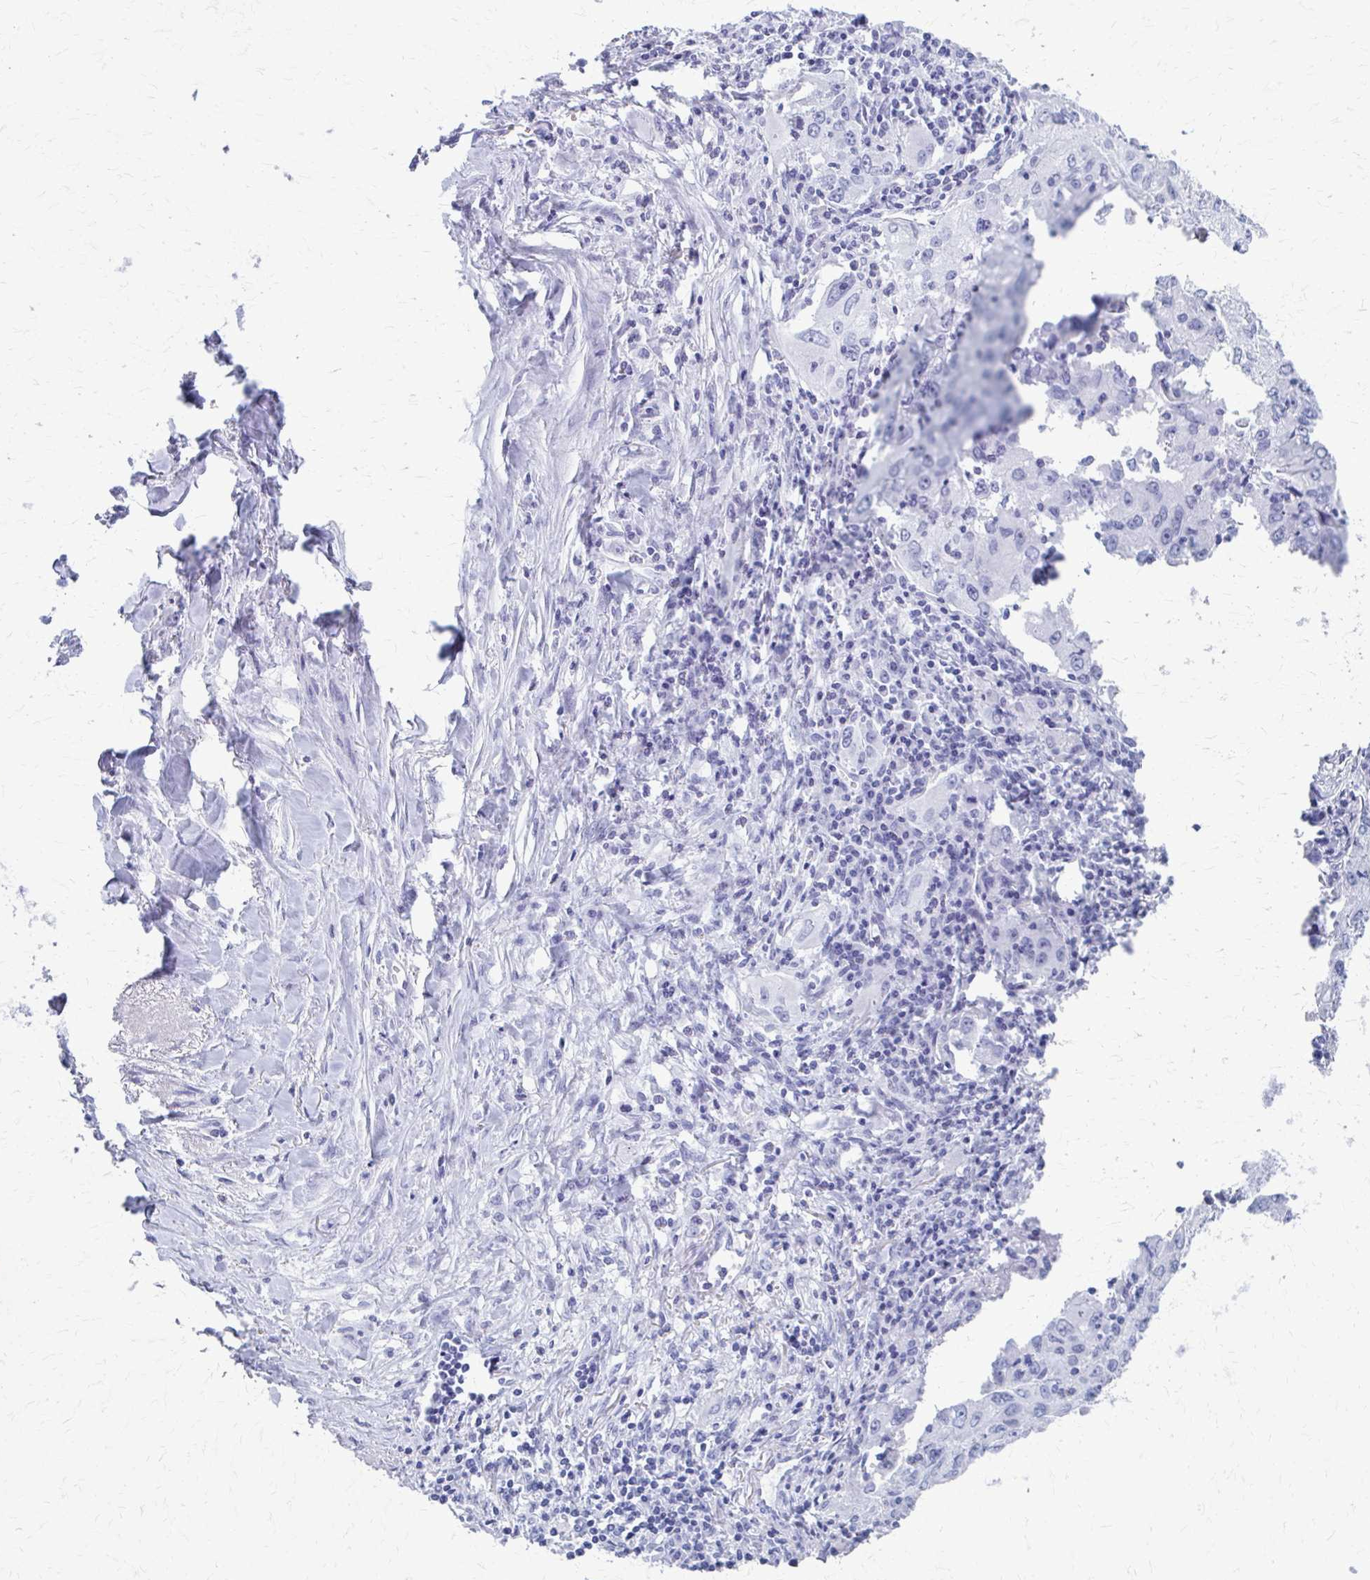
{"staining": {"intensity": "negative", "quantity": "none", "location": "none"}, "tissue": "lung cancer", "cell_type": "Tumor cells", "image_type": "cancer", "snomed": [{"axis": "morphology", "description": "Adenocarcinoma, NOS"}, {"axis": "morphology", "description": "Adenocarcinoma, metastatic, NOS"}, {"axis": "topography", "description": "Lymph node"}, {"axis": "topography", "description": "Lung"}], "caption": "Immunohistochemical staining of lung cancer reveals no significant staining in tumor cells.", "gene": "CELF5", "patient": {"sex": "female", "age": 42}}